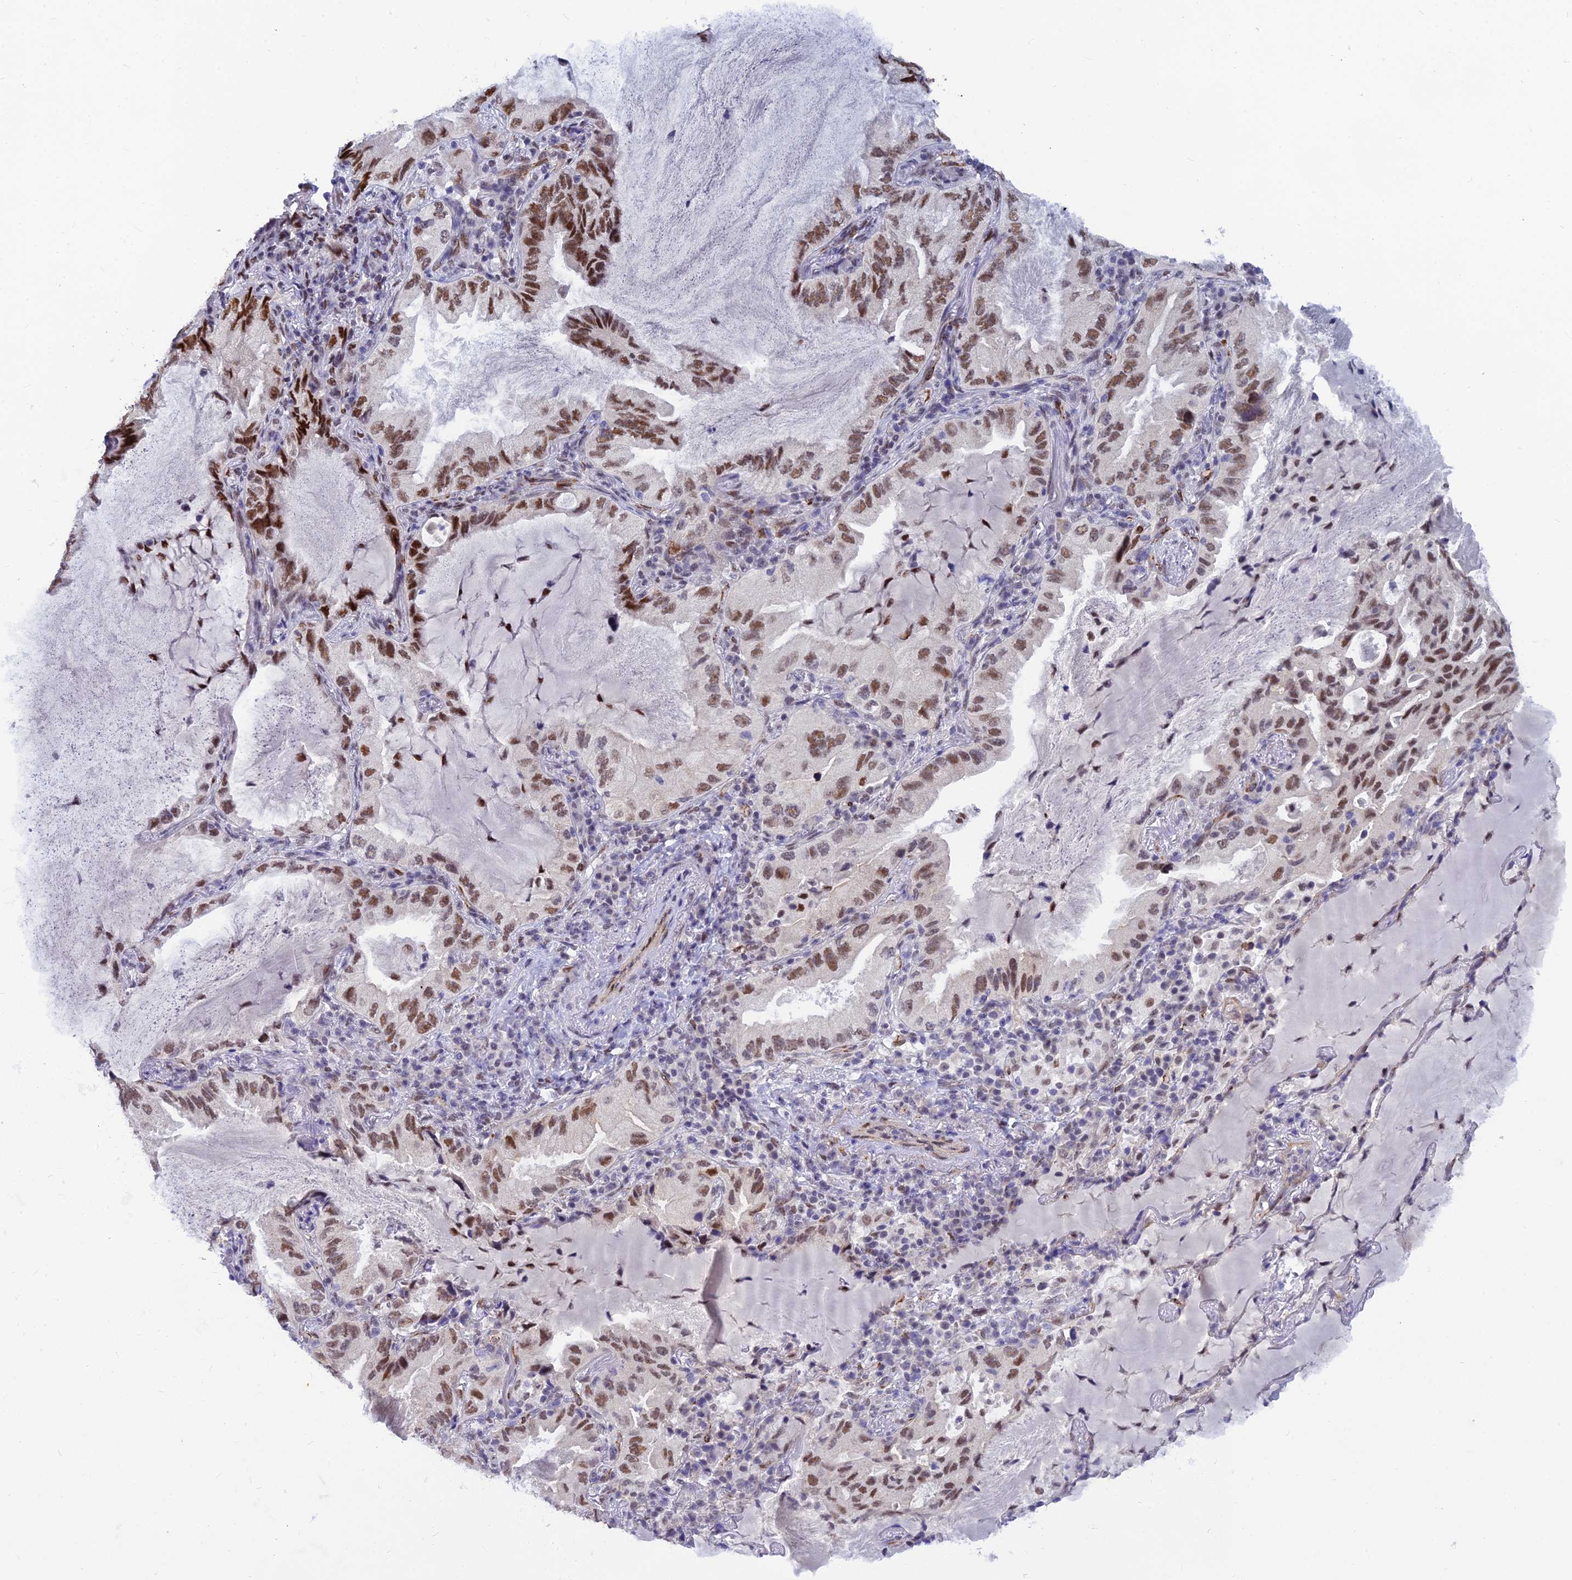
{"staining": {"intensity": "moderate", "quantity": ">75%", "location": "nuclear"}, "tissue": "lung cancer", "cell_type": "Tumor cells", "image_type": "cancer", "snomed": [{"axis": "morphology", "description": "Adenocarcinoma, NOS"}, {"axis": "topography", "description": "Lung"}], "caption": "Immunohistochemical staining of lung cancer (adenocarcinoma) shows moderate nuclear protein staining in about >75% of tumor cells.", "gene": "CLK4", "patient": {"sex": "female", "age": 69}}